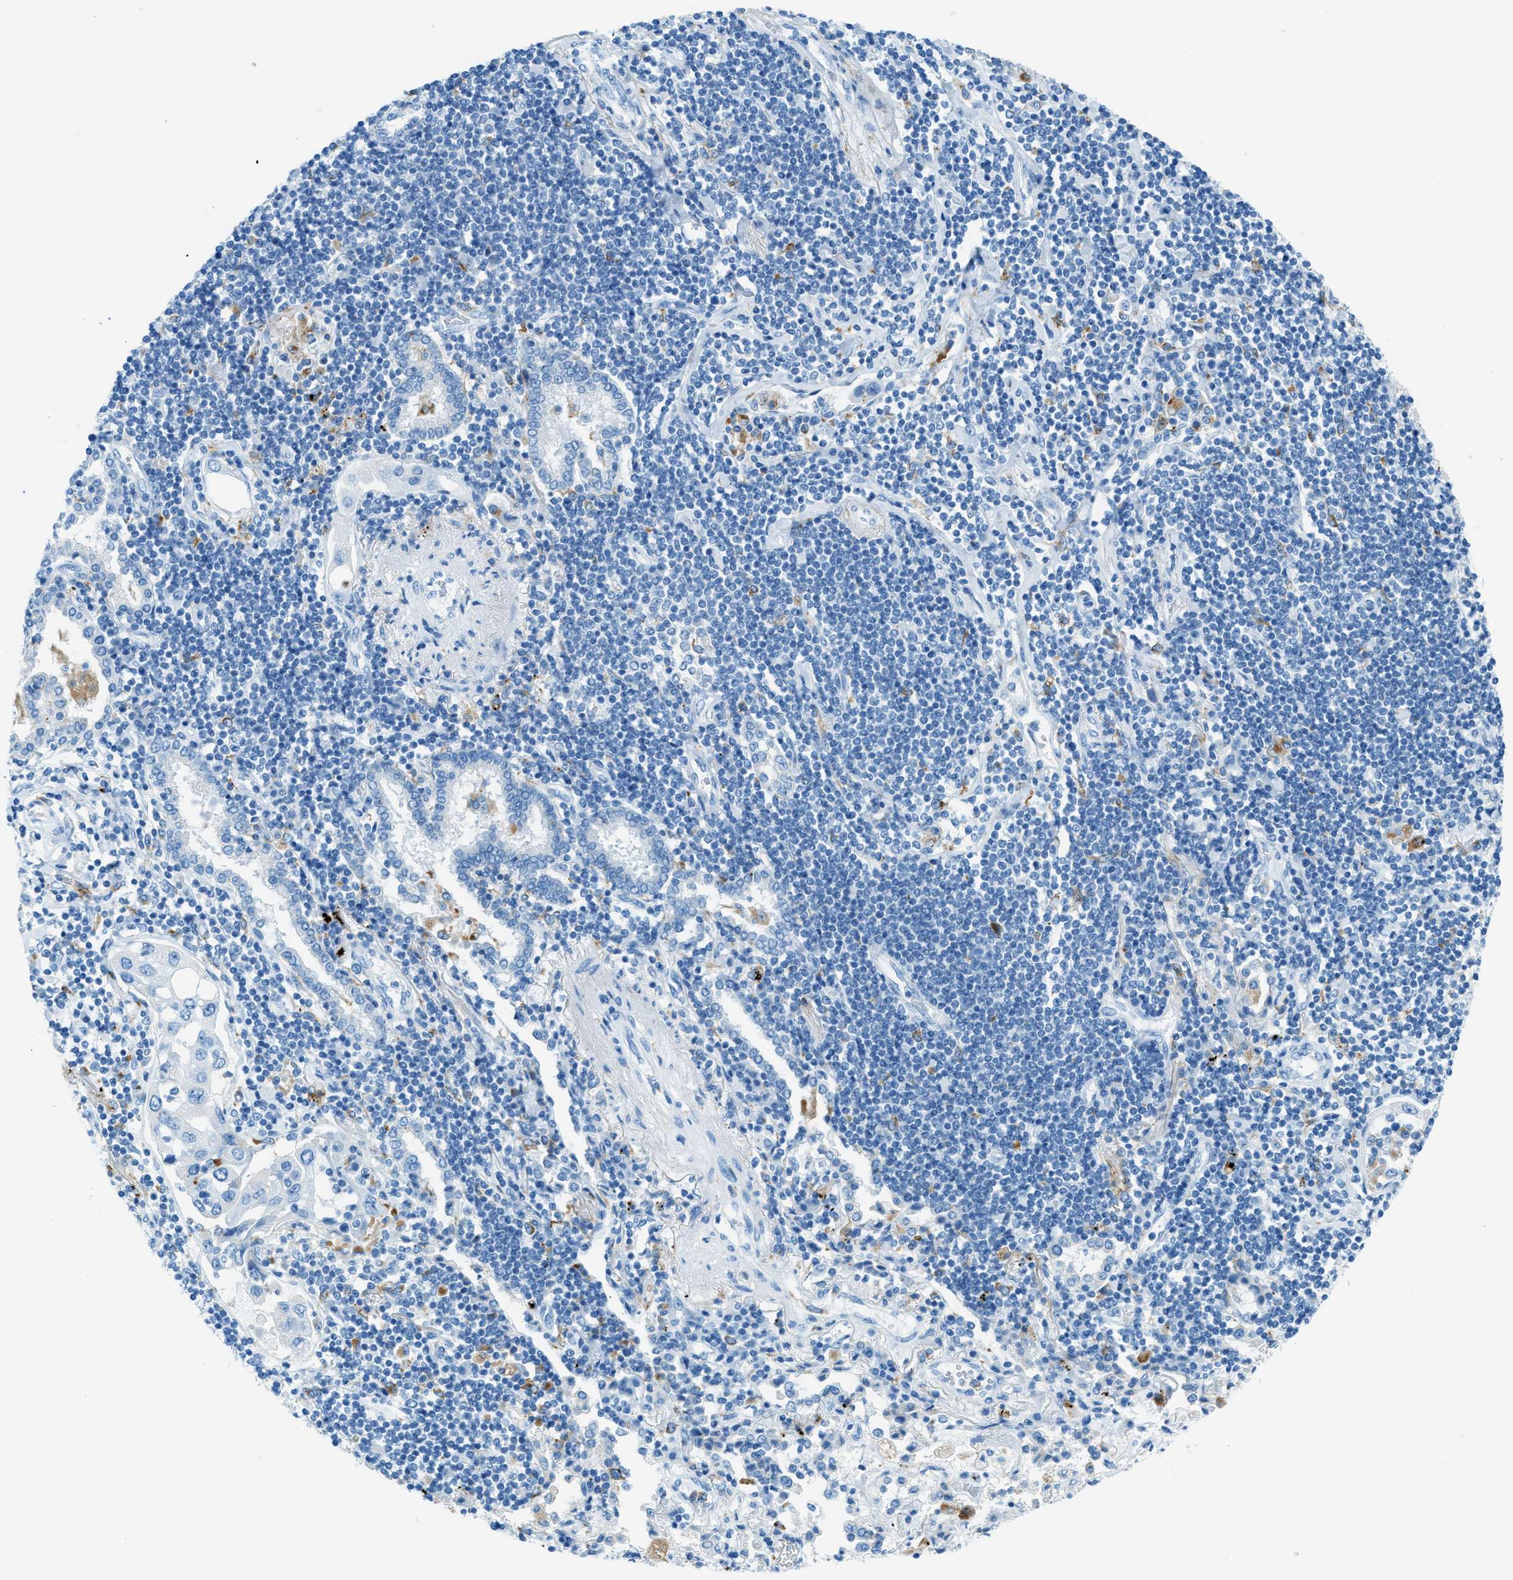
{"staining": {"intensity": "negative", "quantity": "none", "location": "none"}, "tissue": "lung cancer", "cell_type": "Tumor cells", "image_type": "cancer", "snomed": [{"axis": "morphology", "description": "Adenocarcinoma, NOS"}, {"axis": "topography", "description": "Lung"}], "caption": "The immunohistochemistry (IHC) micrograph has no significant staining in tumor cells of lung cancer tissue. (DAB (3,3'-diaminobenzidine) IHC visualized using brightfield microscopy, high magnification).", "gene": "C21orf62", "patient": {"sex": "female", "age": 65}}